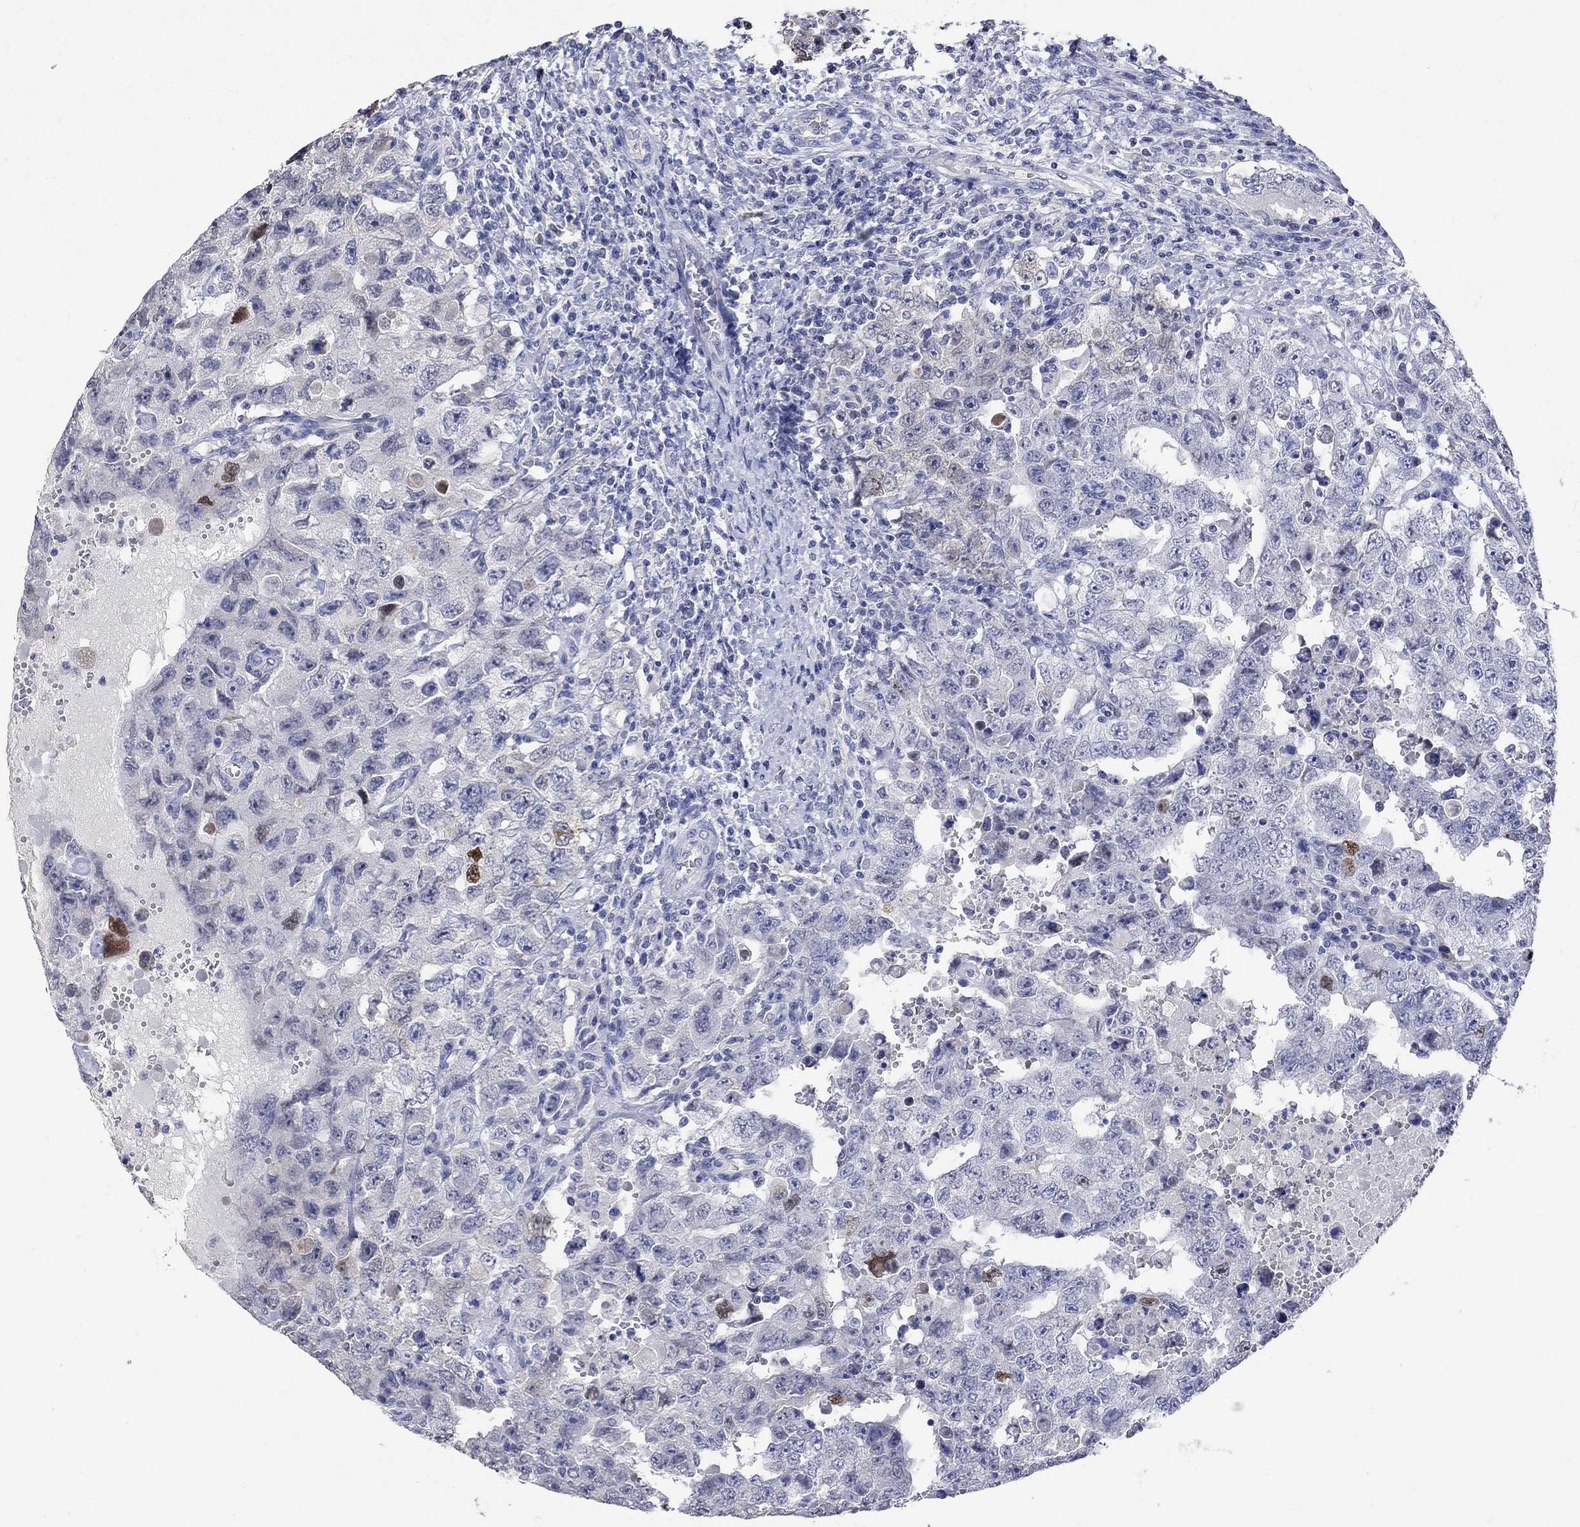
{"staining": {"intensity": "moderate", "quantity": "<25%", "location": "nuclear"}, "tissue": "testis cancer", "cell_type": "Tumor cells", "image_type": "cancer", "snomed": [{"axis": "morphology", "description": "Carcinoma, Embryonal, NOS"}, {"axis": "topography", "description": "Testis"}], "caption": "Embryonal carcinoma (testis) stained with a protein marker shows moderate staining in tumor cells.", "gene": "PNMA5", "patient": {"sex": "male", "age": 26}}